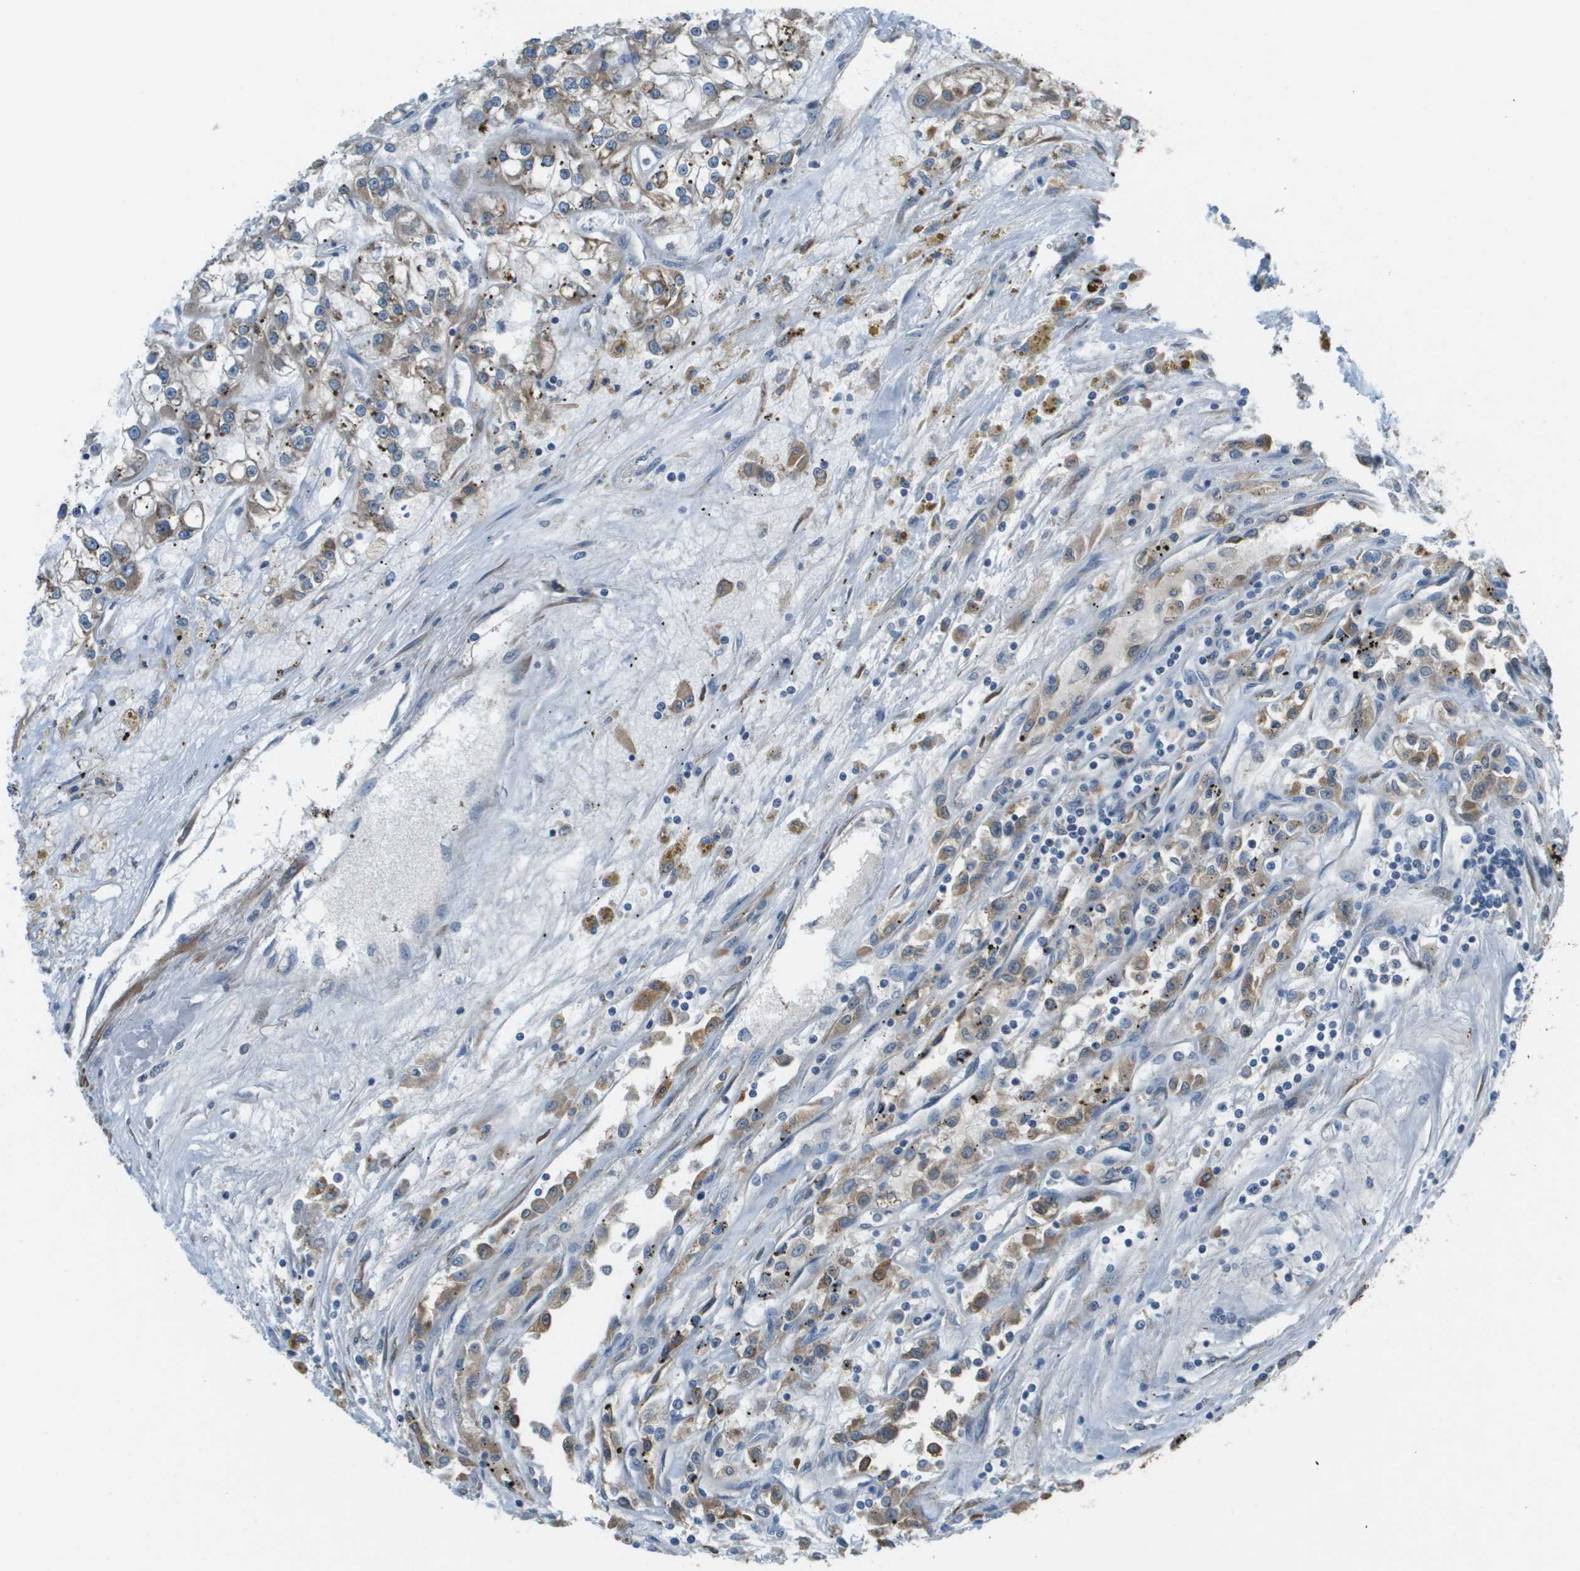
{"staining": {"intensity": "weak", "quantity": ">75%", "location": "cytoplasmic/membranous"}, "tissue": "renal cancer", "cell_type": "Tumor cells", "image_type": "cancer", "snomed": [{"axis": "morphology", "description": "Adenocarcinoma, NOS"}, {"axis": "topography", "description": "Kidney"}], "caption": "IHC photomicrograph of neoplastic tissue: human renal cancer stained using IHC exhibits low levels of weak protein expression localized specifically in the cytoplasmic/membranous of tumor cells, appearing as a cytoplasmic/membranous brown color.", "gene": "SAMSN1", "patient": {"sex": "female", "age": 52}}